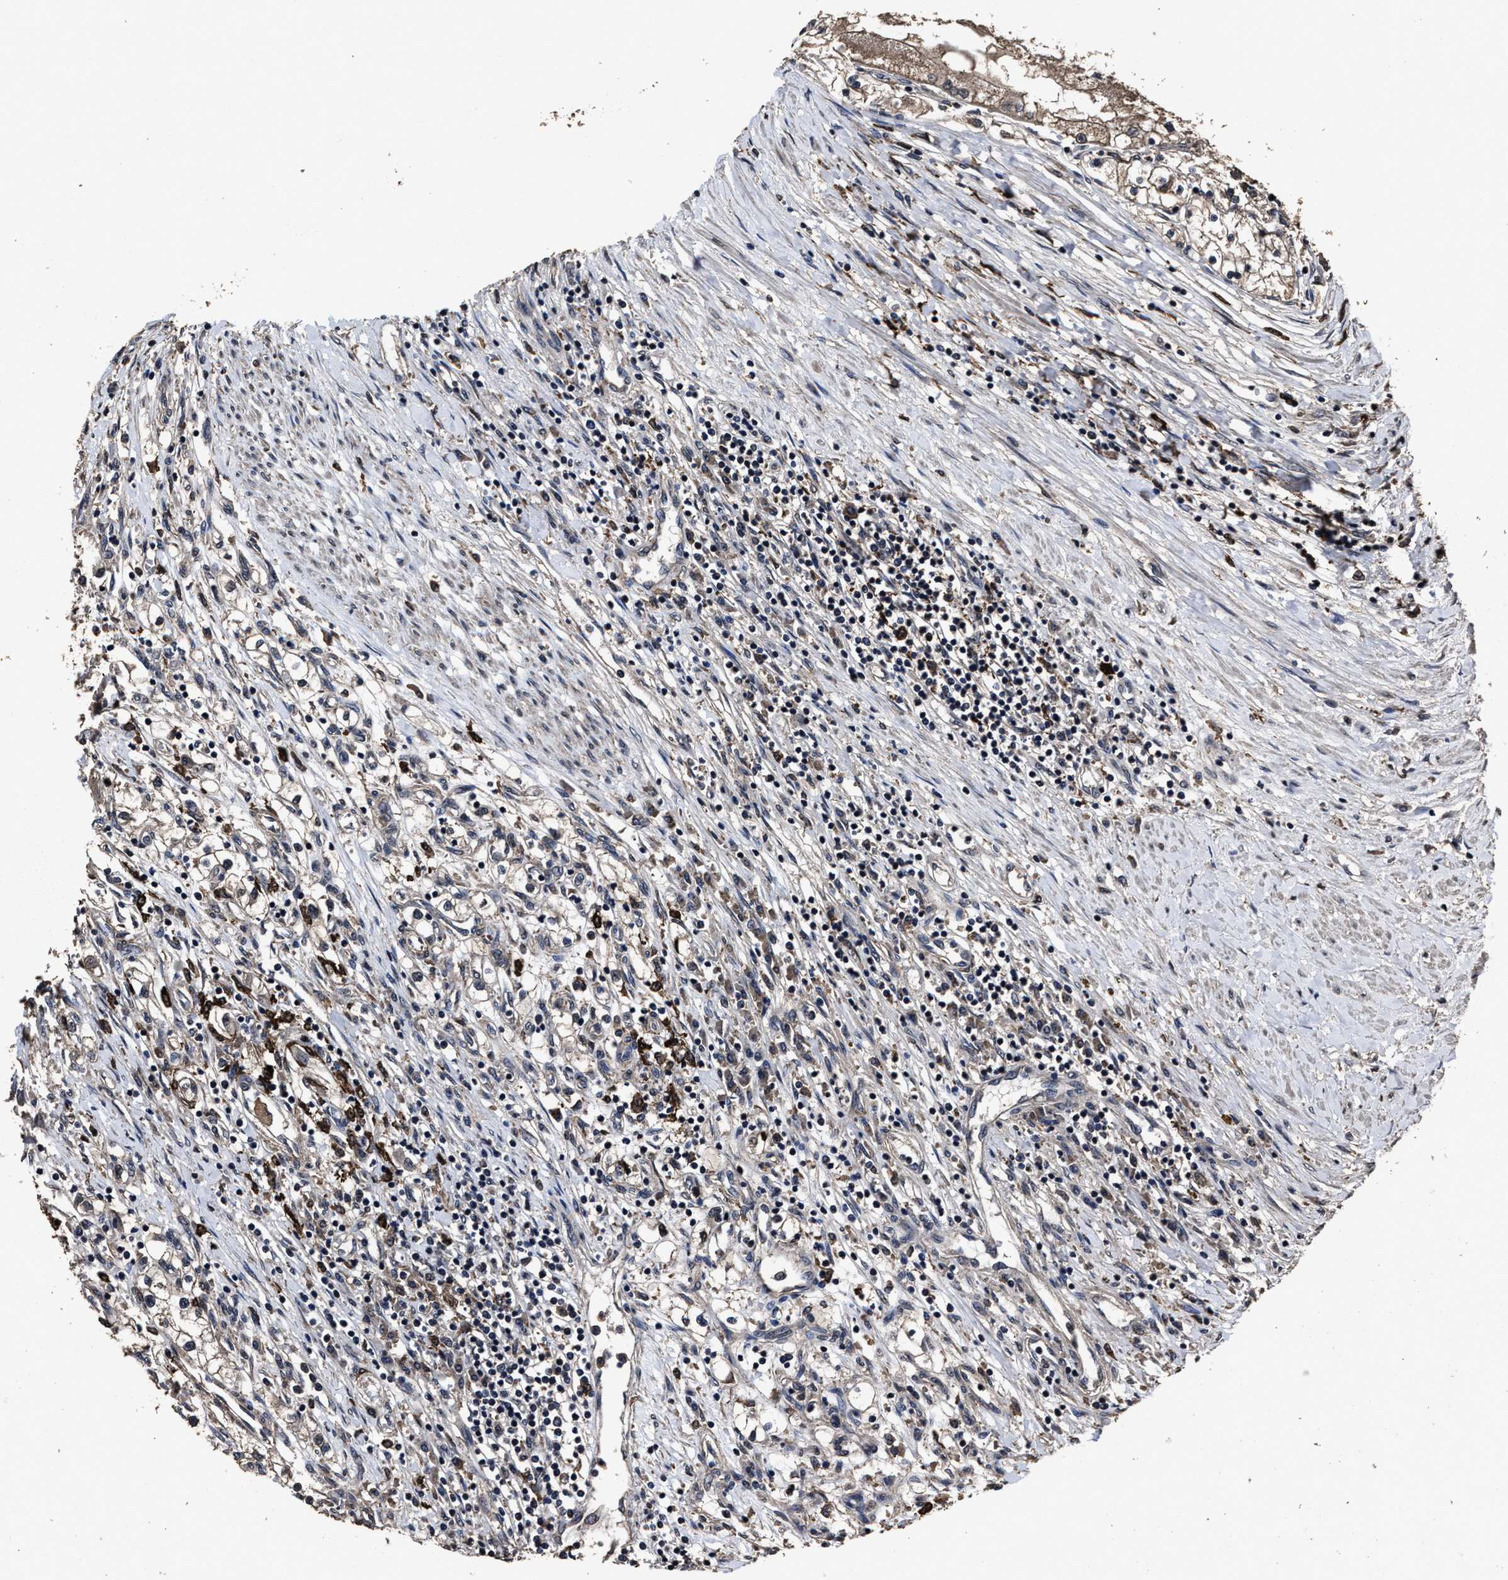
{"staining": {"intensity": "weak", "quantity": "<25%", "location": "cytoplasmic/membranous"}, "tissue": "renal cancer", "cell_type": "Tumor cells", "image_type": "cancer", "snomed": [{"axis": "morphology", "description": "Adenocarcinoma, NOS"}, {"axis": "topography", "description": "Kidney"}], "caption": "This micrograph is of renal cancer (adenocarcinoma) stained with immunohistochemistry (IHC) to label a protein in brown with the nuclei are counter-stained blue. There is no expression in tumor cells. (Immunohistochemistry (ihc), brightfield microscopy, high magnification).", "gene": "RSBN1L", "patient": {"sex": "male", "age": 68}}